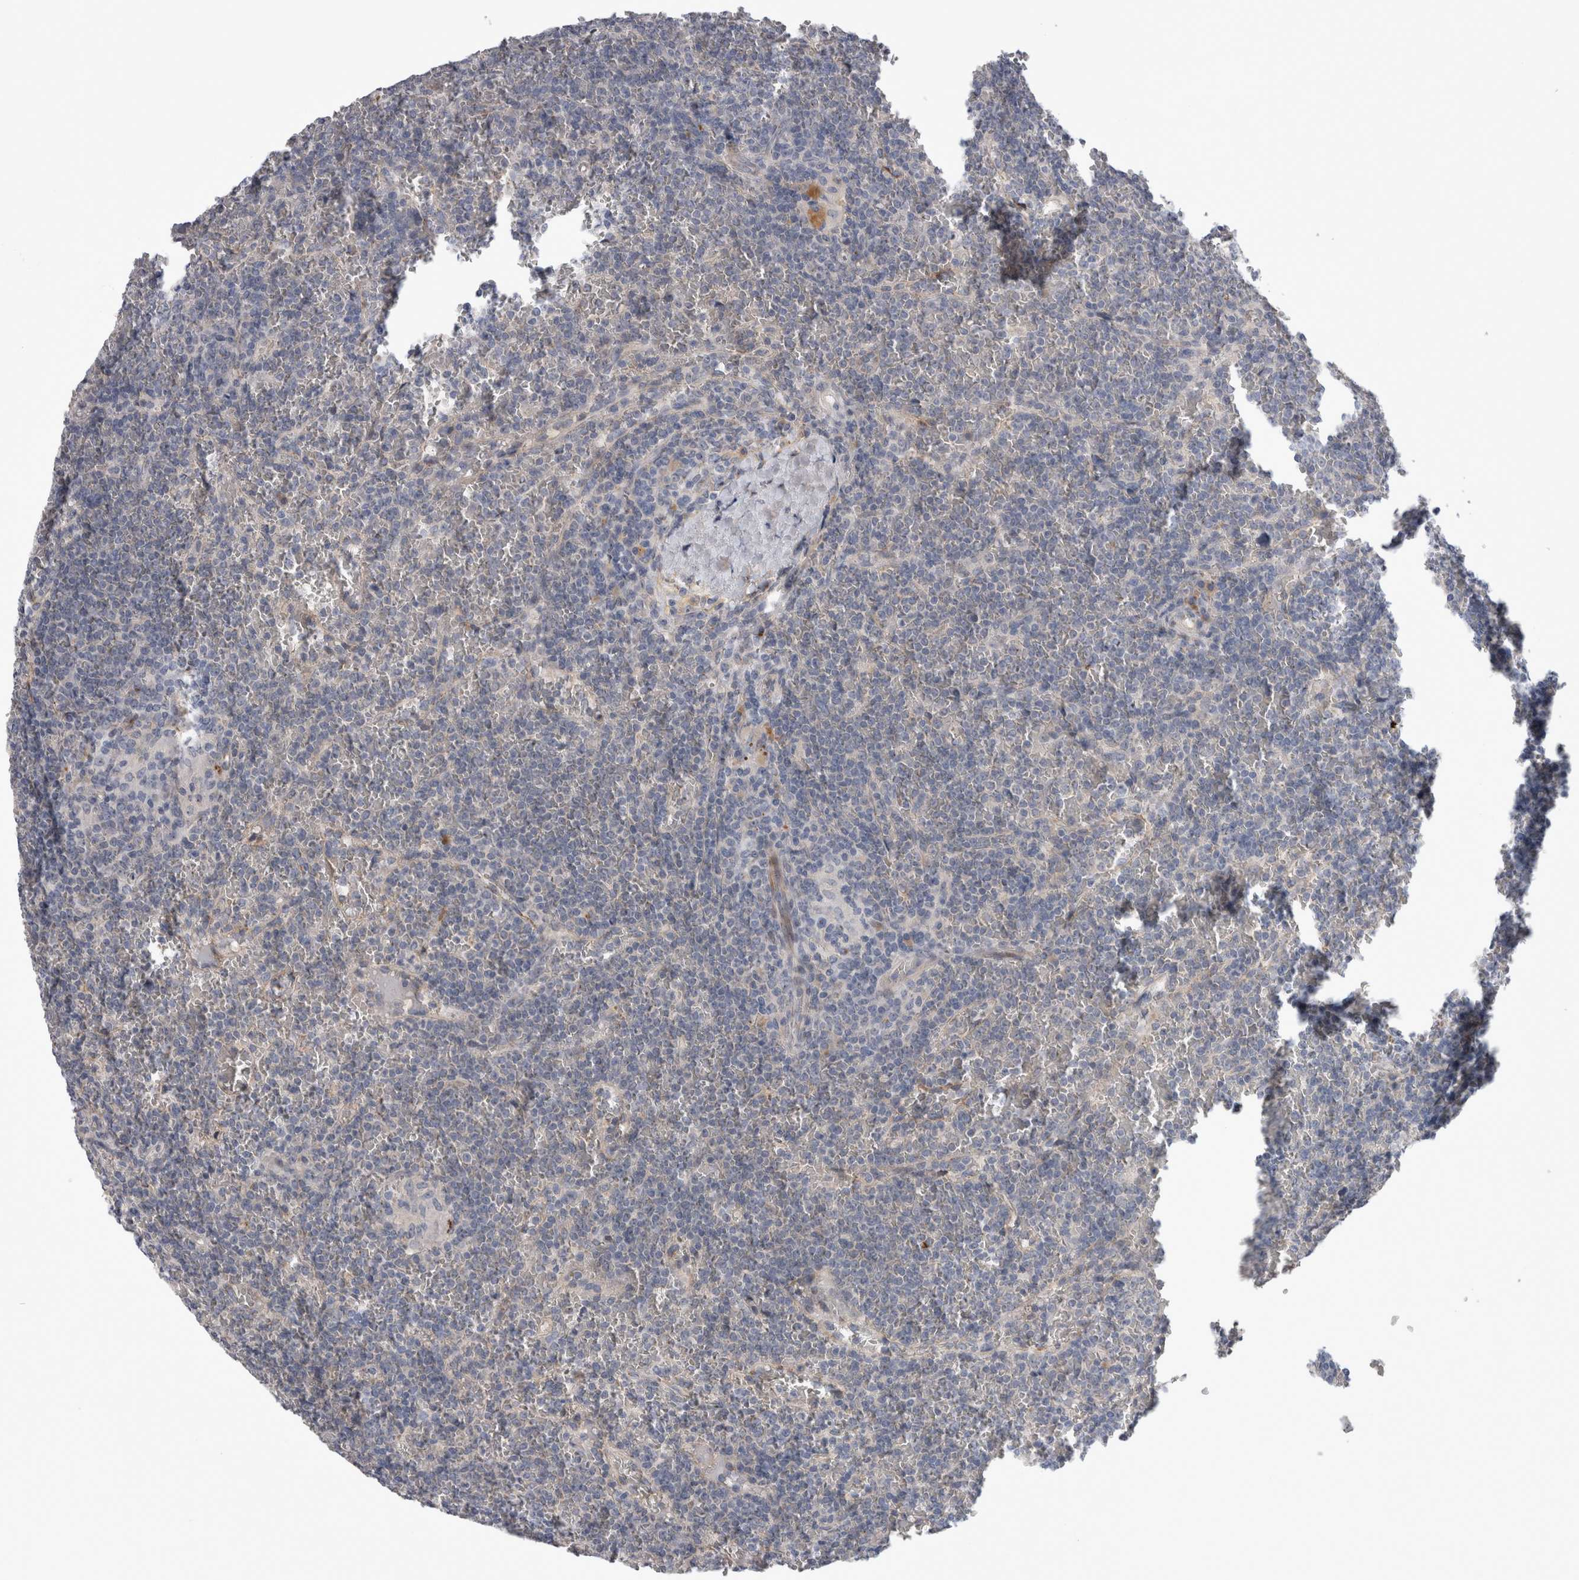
{"staining": {"intensity": "negative", "quantity": "none", "location": "none"}, "tissue": "lymphoma", "cell_type": "Tumor cells", "image_type": "cancer", "snomed": [{"axis": "morphology", "description": "Malignant lymphoma, non-Hodgkin's type, Low grade"}, {"axis": "topography", "description": "Spleen"}], "caption": "Lymphoma stained for a protein using immunohistochemistry (IHC) demonstrates no positivity tumor cells.", "gene": "STC1", "patient": {"sex": "female", "age": 19}}